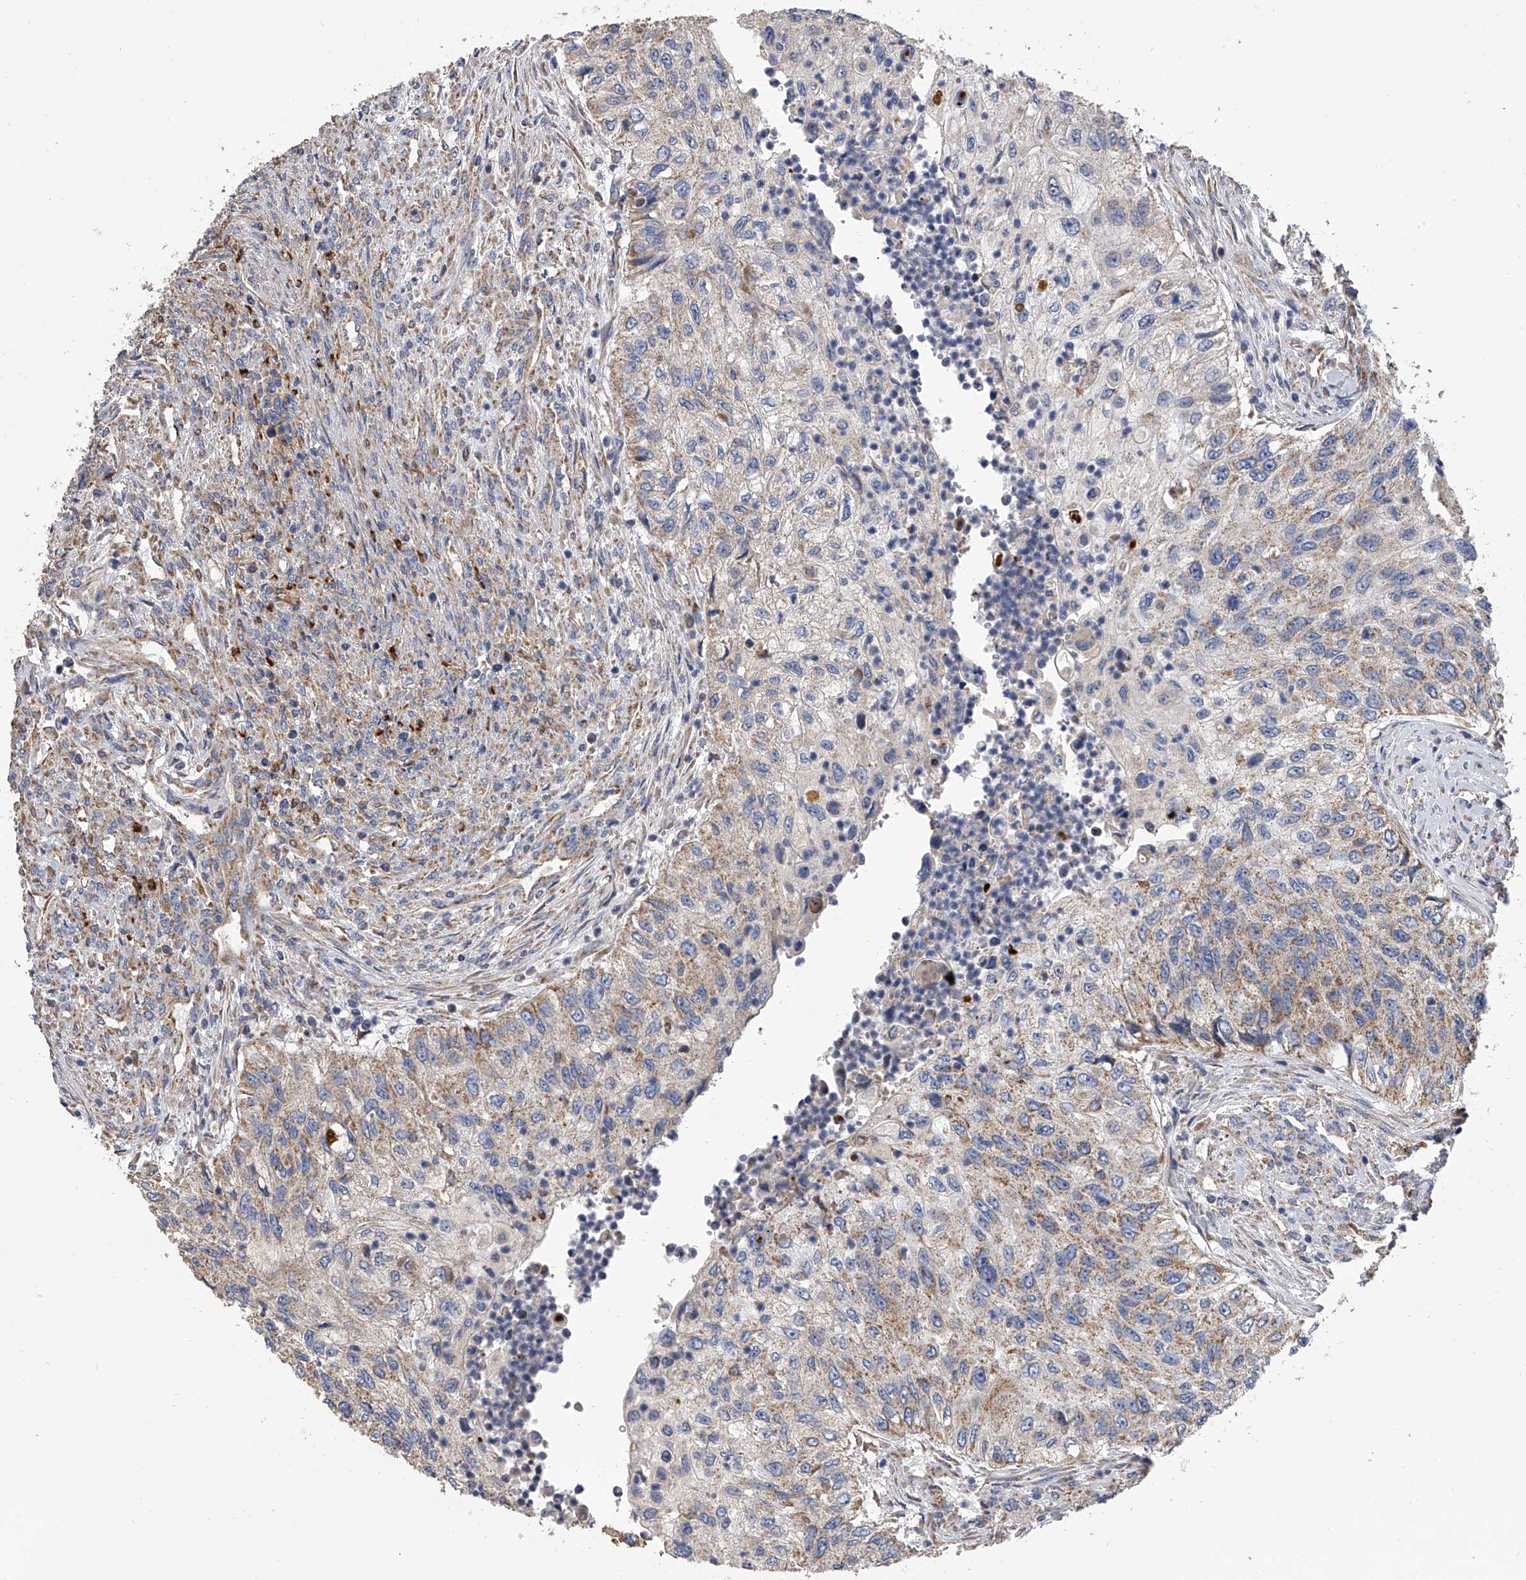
{"staining": {"intensity": "weak", "quantity": "25%-75%", "location": "cytoplasmic/membranous"}, "tissue": "urothelial cancer", "cell_type": "Tumor cells", "image_type": "cancer", "snomed": [{"axis": "morphology", "description": "Urothelial carcinoma, High grade"}, {"axis": "topography", "description": "Urinary bladder"}], "caption": "A brown stain highlights weak cytoplasmic/membranous expression of a protein in human urothelial carcinoma (high-grade) tumor cells.", "gene": "MRPL28", "patient": {"sex": "female", "age": 60}}